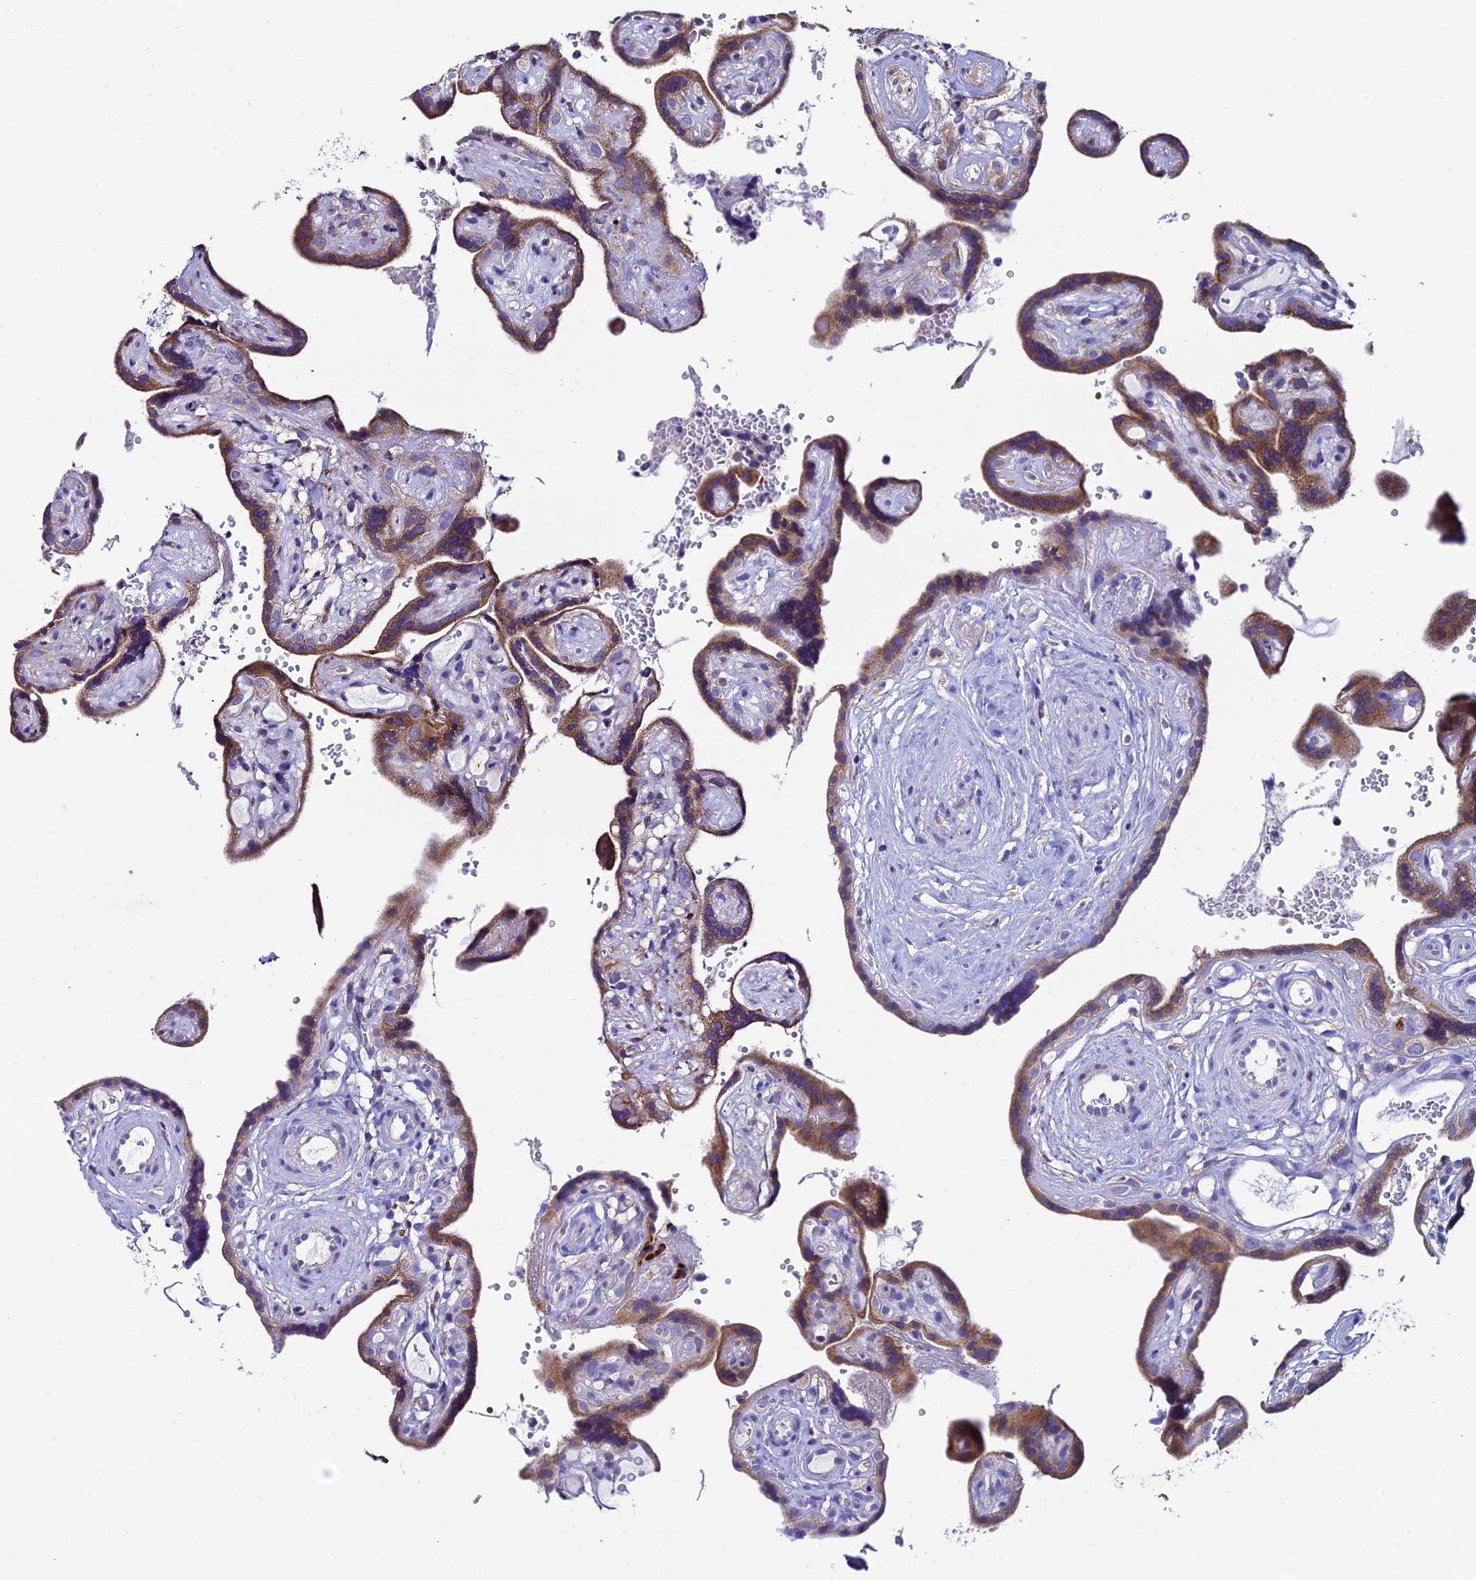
{"staining": {"intensity": "moderate", "quantity": "<25%", "location": "cytoplasmic/membranous"}, "tissue": "placenta", "cell_type": "Decidual cells", "image_type": "normal", "snomed": [{"axis": "morphology", "description": "Normal tissue, NOS"}, {"axis": "topography", "description": "Placenta"}], "caption": "Protein staining reveals moderate cytoplasmic/membranous expression in about <25% of decidual cells in normal placenta.", "gene": "REEP4", "patient": {"sex": "female", "age": 30}}